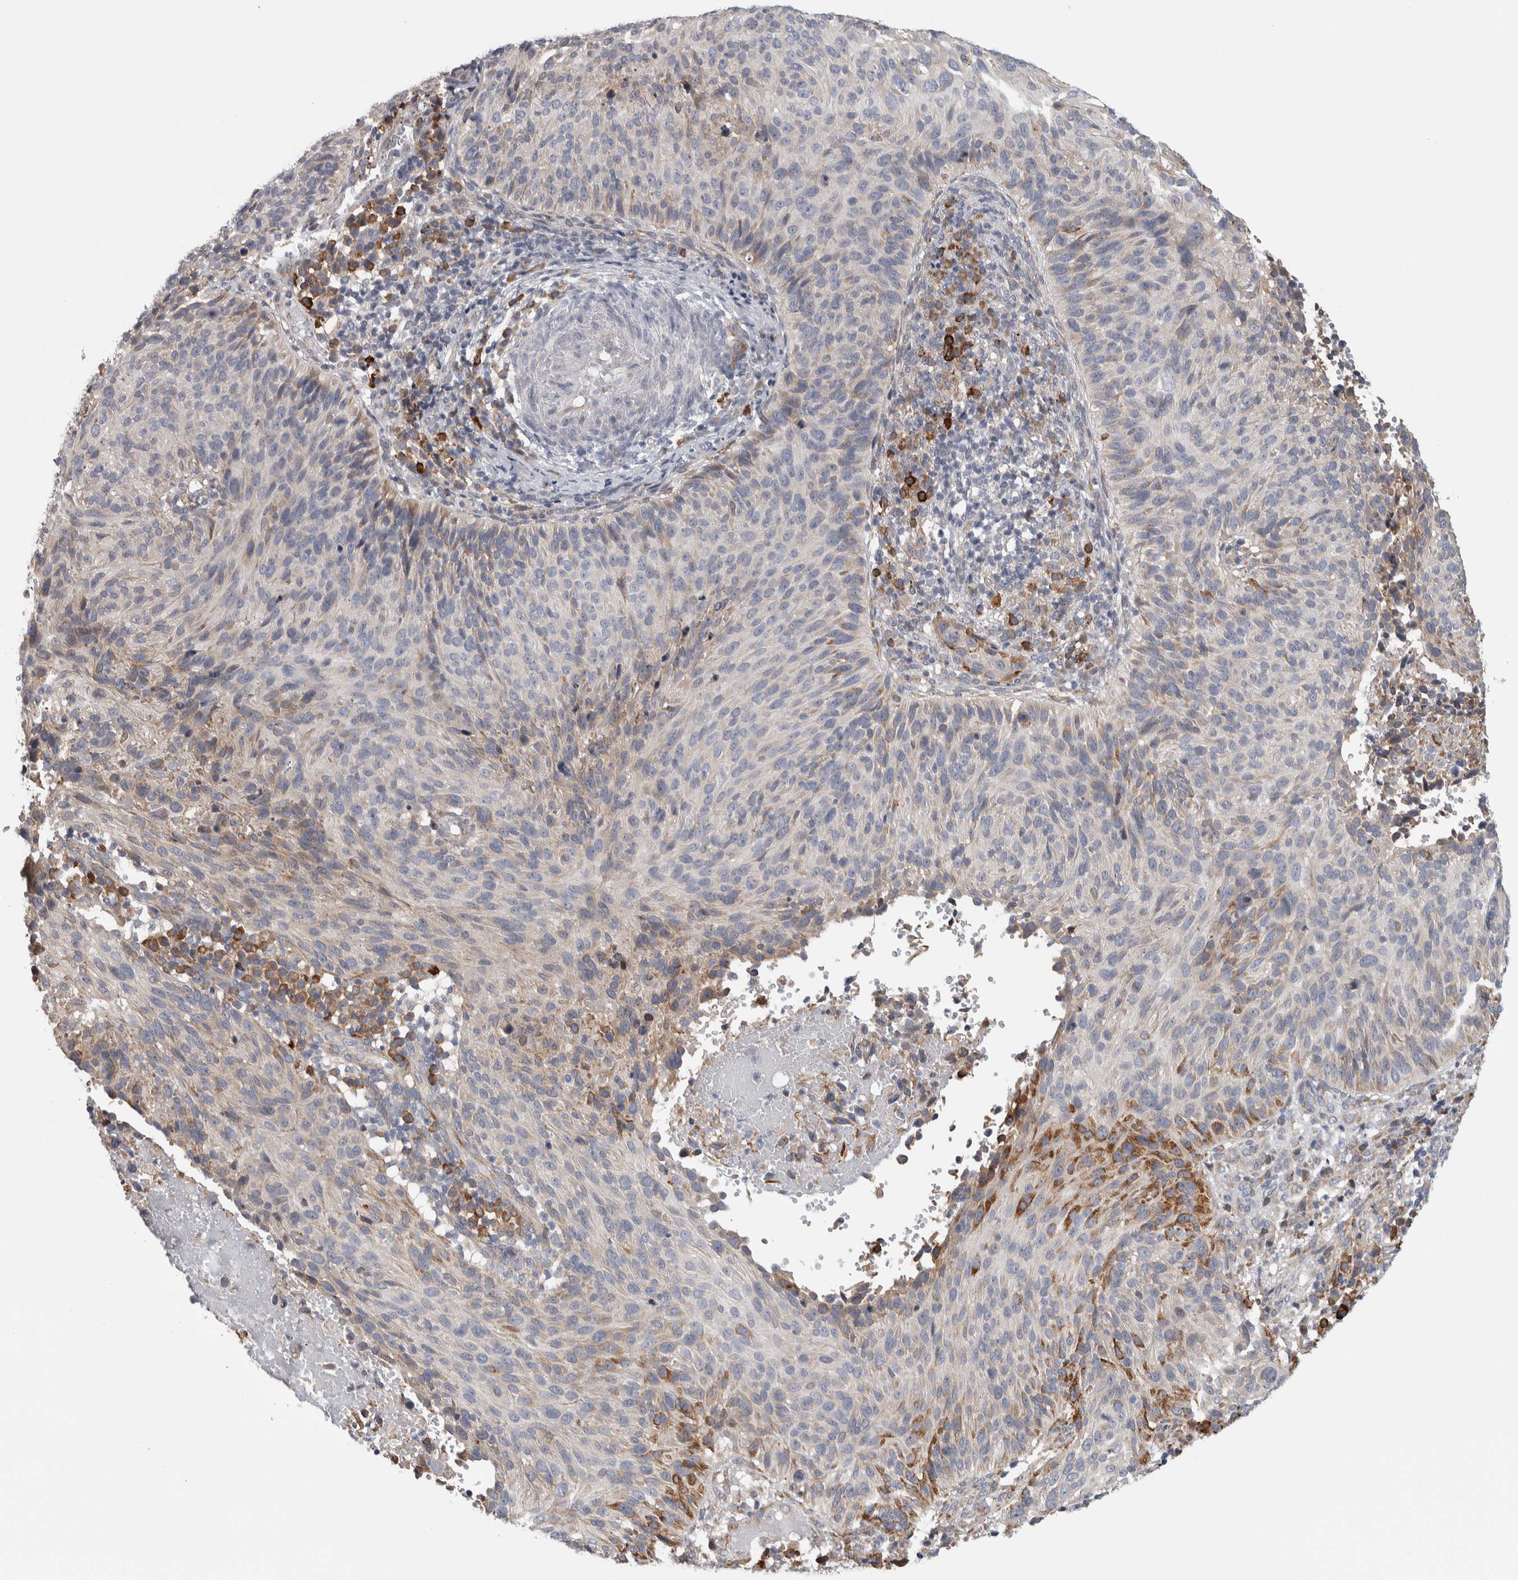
{"staining": {"intensity": "strong", "quantity": "<25%", "location": "cytoplasmic/membranous"}, "tissue": "cervical cancer", "cell_type": "Tumor cells", "image_type": "cancer", "snomed": [{"axis": "morphology", "description": "Squamous cell carcinoma, NOS"}, {"axis": "topography", "description": "Cervix"}], "caption": "An IHC histopathology image of neoplastic tissue is shown. Protein staining in brown shows strong cytoplasmic/membranous positivity in cervical cancer within tumor cells.", "gene": "IBTK", "patient": {"sex": "female", "age": 74}}